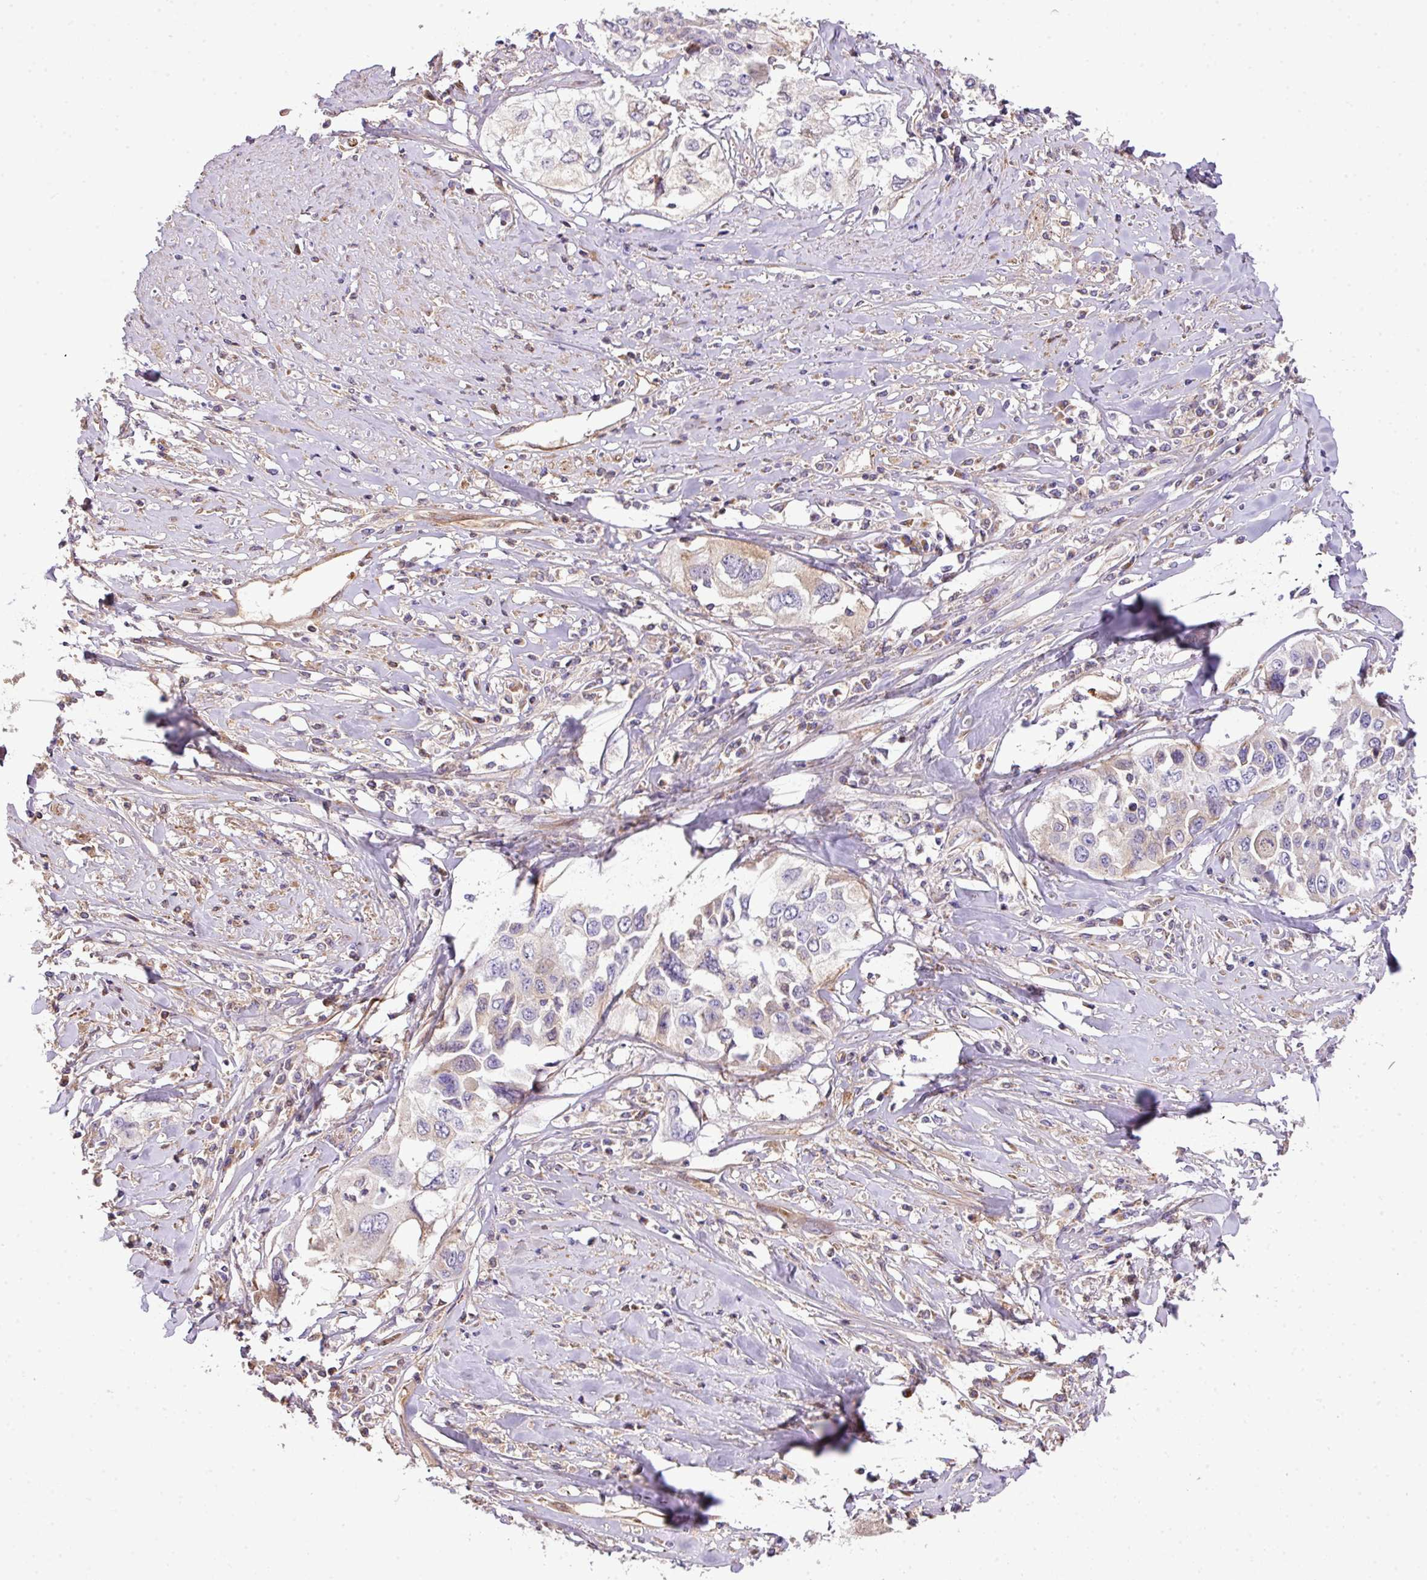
{"staining": {"intensity": "weak", "quantity": "<25%", "location": "cytoplasmic/membranous"}, "tissue": "cervical cancer", "cell_type": "Tumor cells", "image_type": "cancer", "snomed": [{"axis": "morphology", "description": "Squamous cell carcinoma, NOS"}, {"axis": "topography", "description": "Cervix"}], "caption": "Tumor cells are negative for protein expression in human squamous cell carcinoma (cervical).", "gene": "CTXN2", "patient": {"sex": "female", "age": 31}}